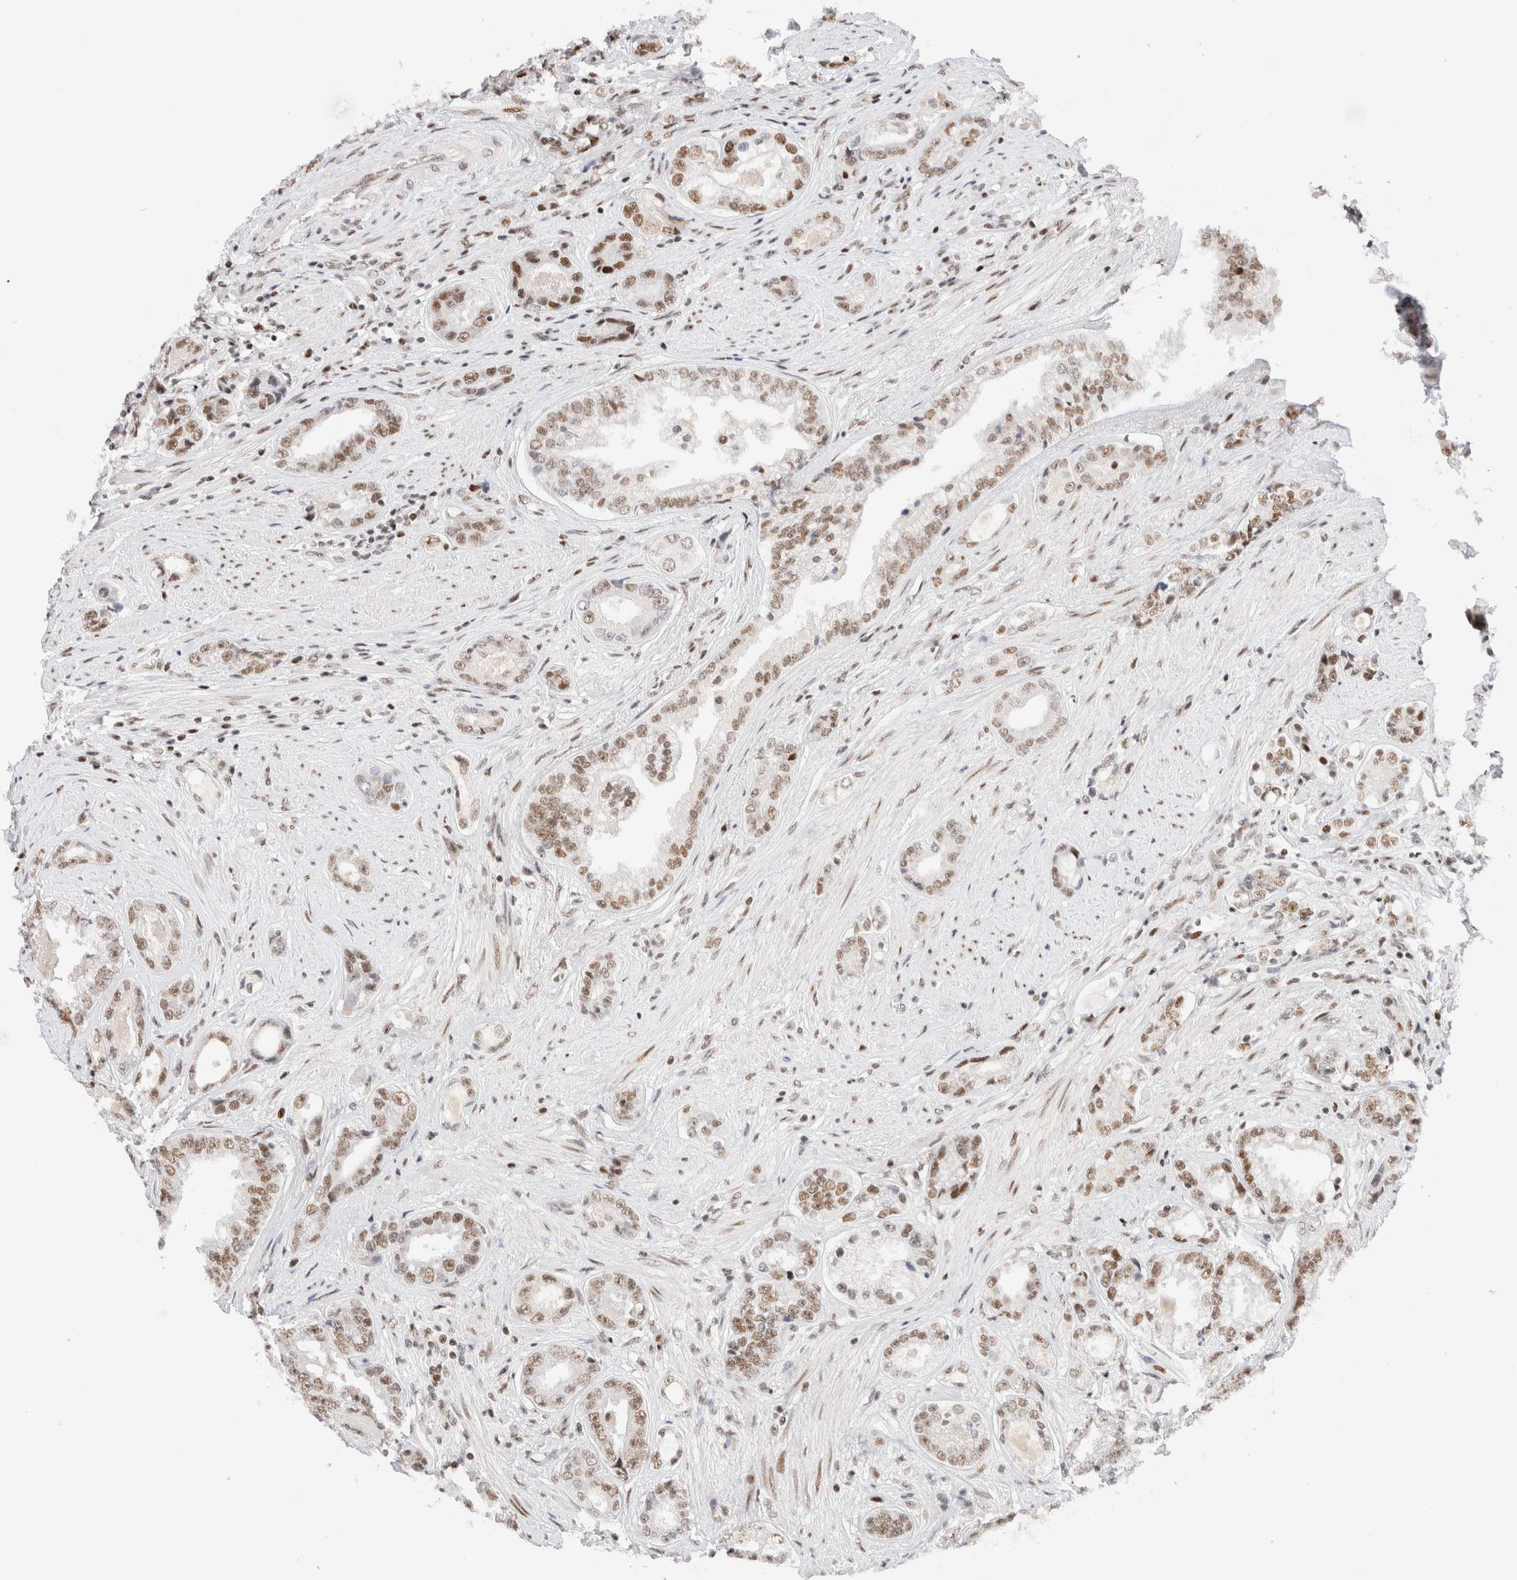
{"staining": {"intensity": "moderate", "quantity": ">75%", "location": "nuclear"}, "tissue": "prostate cancer", "cell_type": "Tumor cells", "image_type": "cancer", "snomed": [{"axis": "morphology", "description": "Adenocarcinoma, High grade"}, {"axis": "topography", "description": "Prostate"}], "caption": "This micrograph exhibits immunohistochemistry (IHC) staining of prostate cancer, with medium moderate nuclear positivity in approximately >75% of tumor cells.", "gene": "ZNF282", "patient": {"sex": "male", "age": 61}}